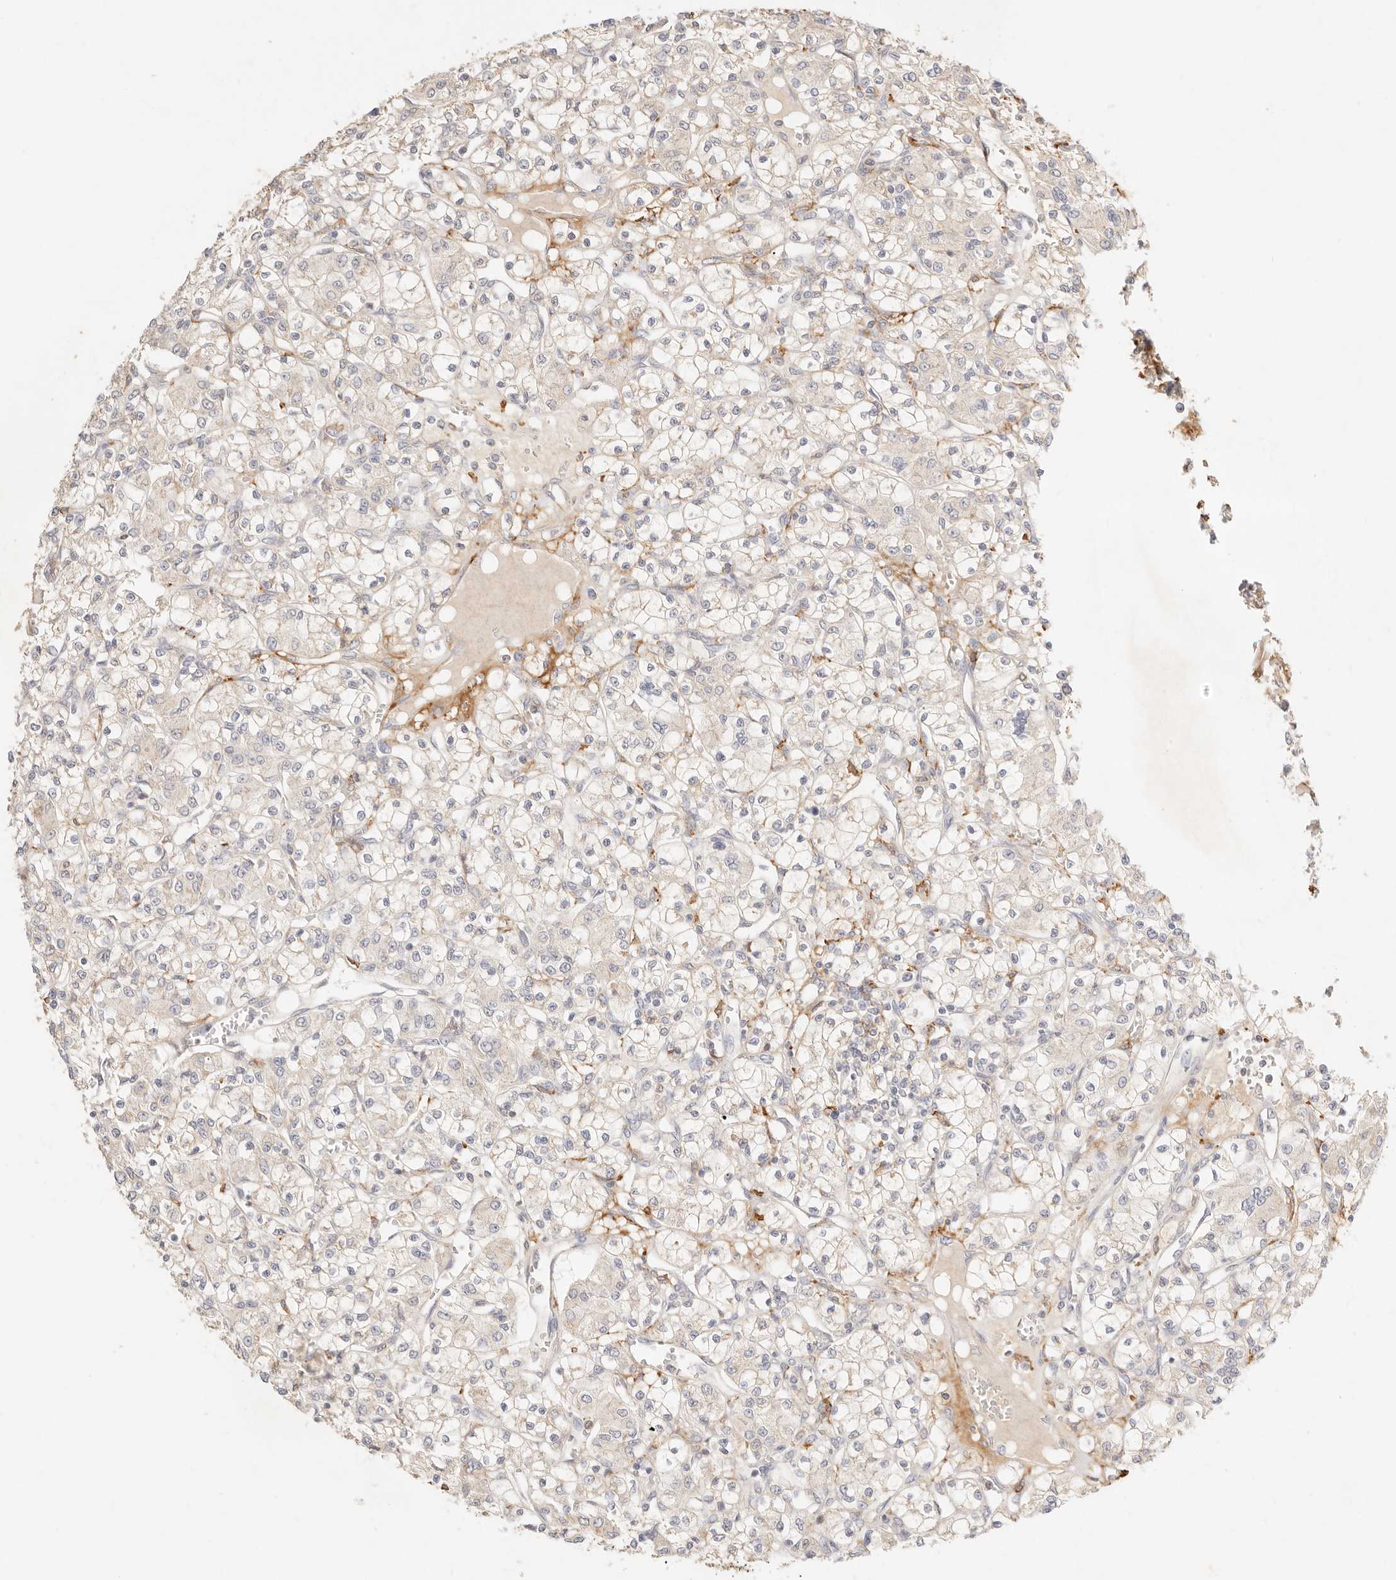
{"staining": {"intensity": "negative", "quantity": "none", "location": "none"}, "tissue": "renal cancer", "cell_type": "Tumor cells", "image_type": "cancer", "snomed": [{"axis": "morphology", "description": "Adenocarcinoma, NOS"}, {"axis": "topography", "description": "Kidney"}], "caption": "Renal adenocarcinoma was stained to show a protein in brown. There is no significant positivity in tumor cells. (DAB immunohistochemistry with hematoxylin counter stain).", "gene": "HK2", "patient": {"sex": "female", "age": 59}}